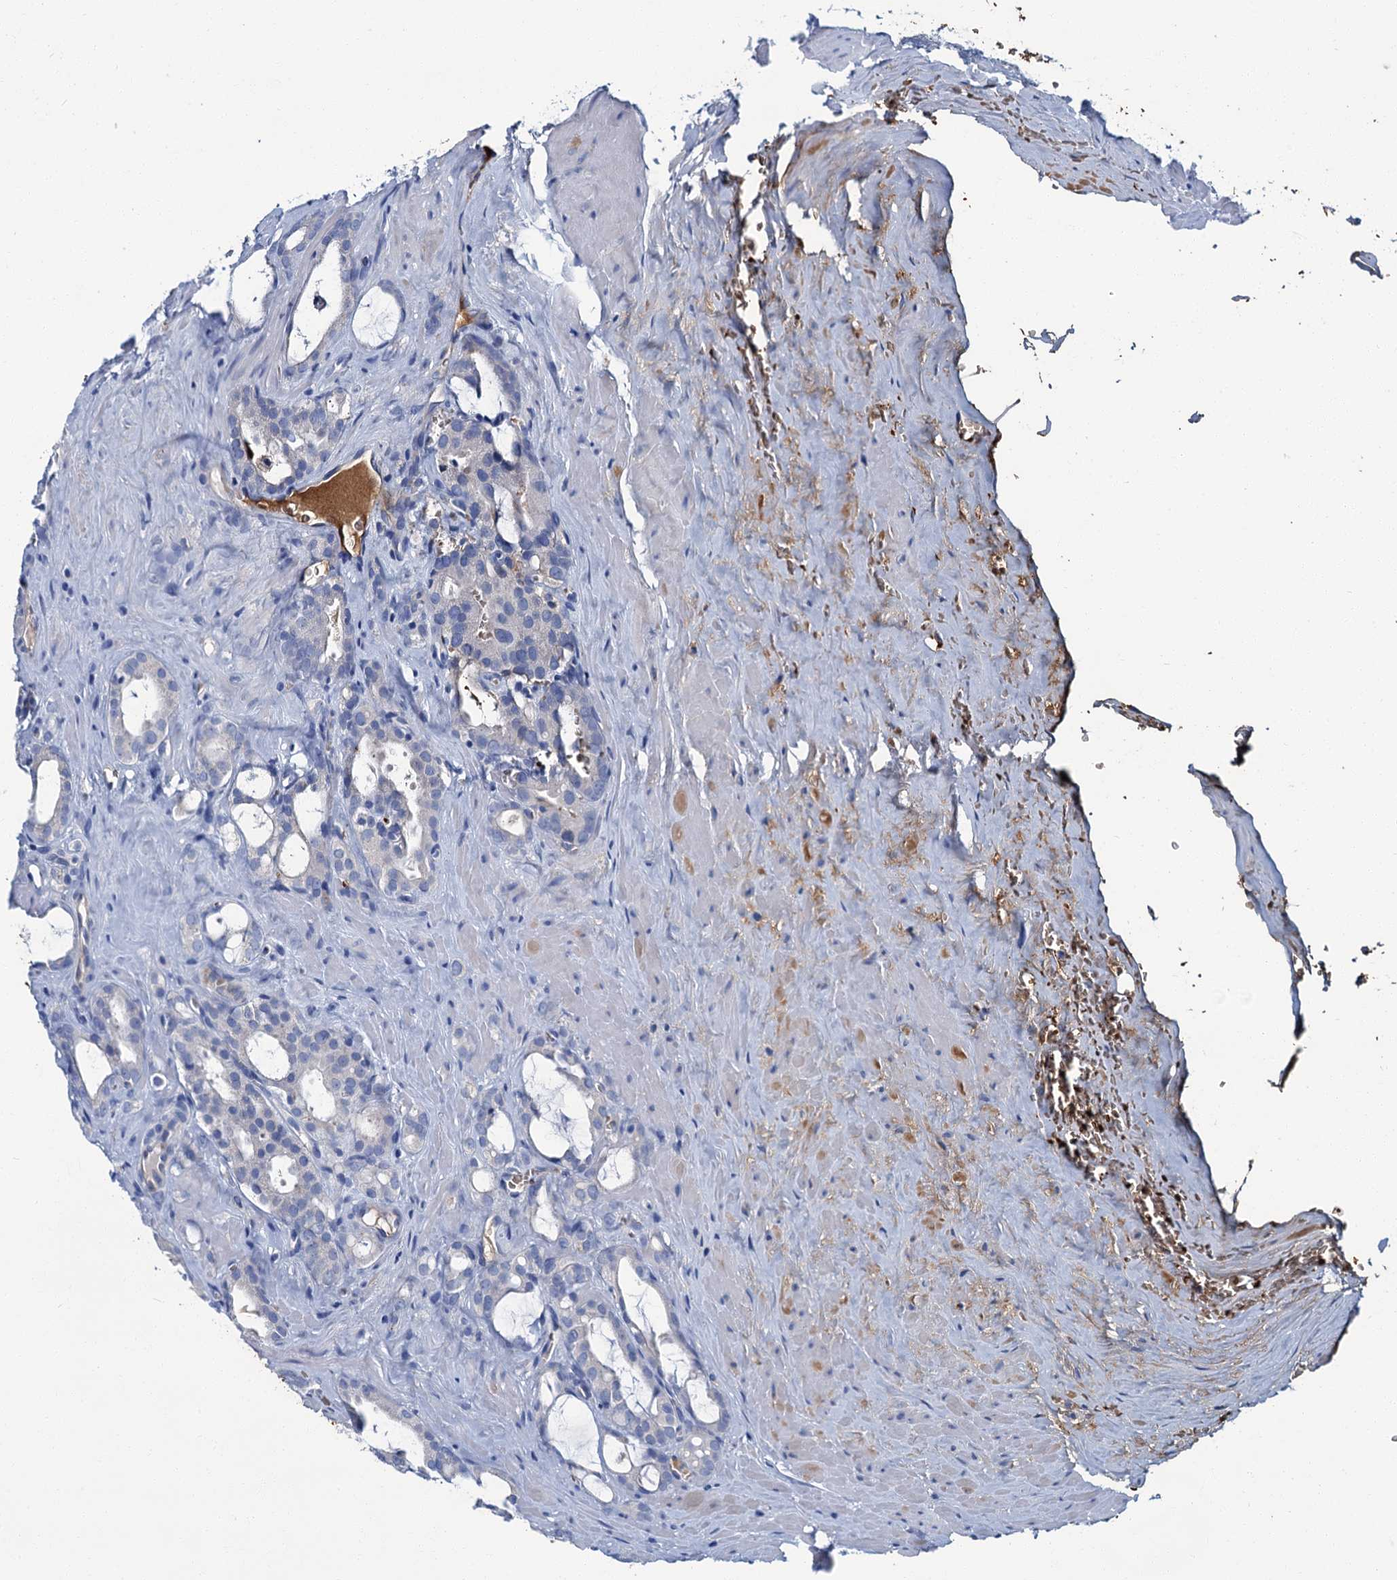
{"staining": {"intensity": "negative", "quantity": "none", "location": "none"}, "tissue": "prostate cancer", "cell_type": "Tumor cells", "image_type": "cancer", "snomed": [{"axis": "morphology", "description": "Adenocarcinoma, High grade"}, {"axis": "topography", "description": "Prostate"}], "caption": "IHC micrograph of human prostate cancer stained for a protein (brown), which exhibits no staining in tumor cells.", "gene": "ATG2A", "patient": {"sex": "male", "age": 72}}